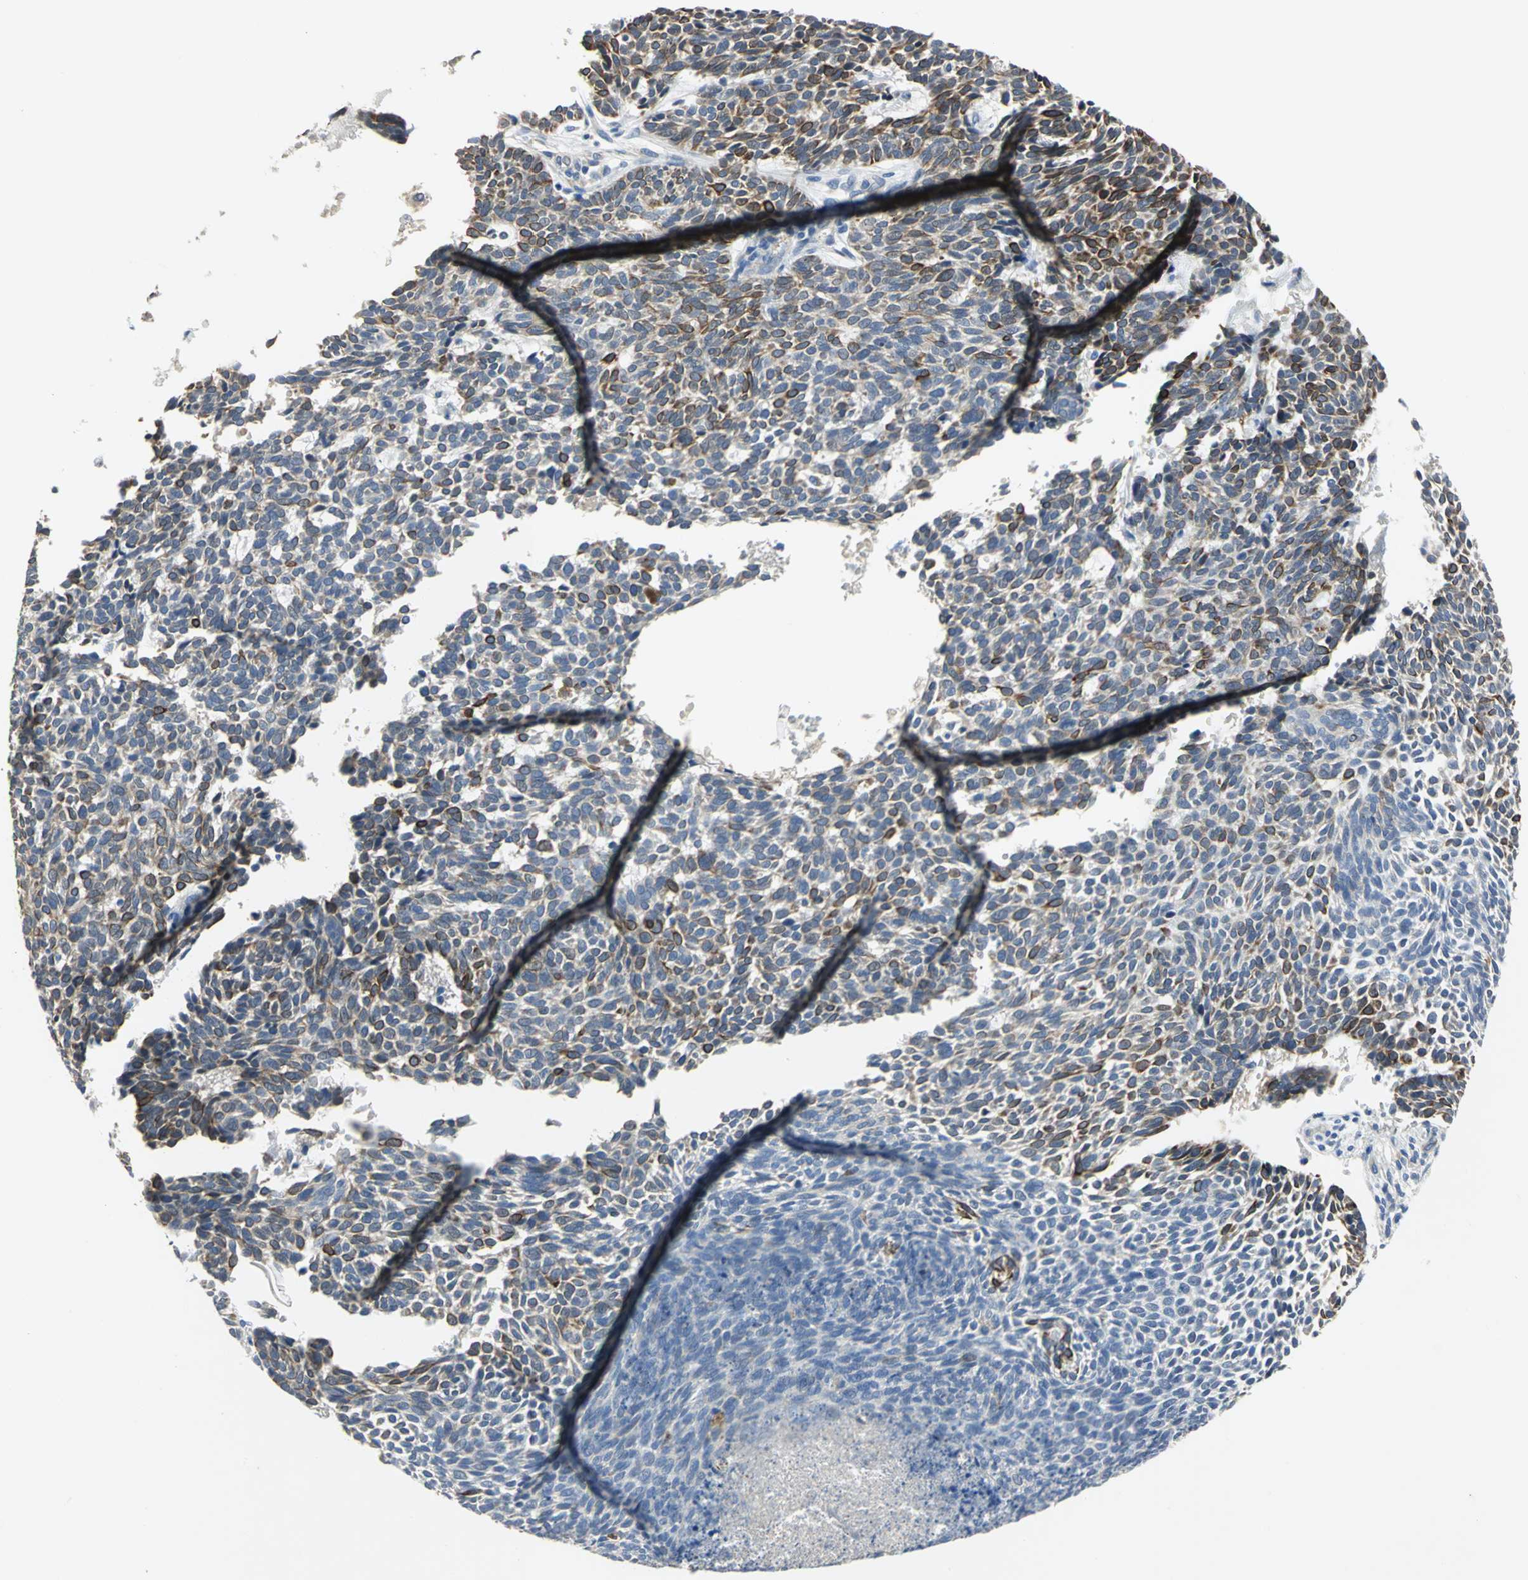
{"staining": {"intensity": "strong", "quantity": "<25%", "location": "cytoplasmic/membranous"}, "tissue": "skin cancer", "cell_type": "Tumor cells", "image_type": "cancer", "snomed": [{"axis": "morphology", "description": "Normal tissue, NOS"}, {"axis": "morphology", "description": "Basal cell carcinoma"}, {"axis": "topography", "description": "Skin"}], "caption": "Immunohistochemistry (IHC) staining of basal cell carcinoma (skin), which displays medium levels of strong cytoplasmic/membranous positivity in about <25% of tumor cells indicating strong cytoplasmic/membranous protein expression. The staining was performed using DAB (3,3'-diaminobenzidine) (brown) for protein detection and nuclei were counterstained in hematoxylin (blue).", "gene": "HTR1F", "patient": {"sex": "male", "age": 87}}